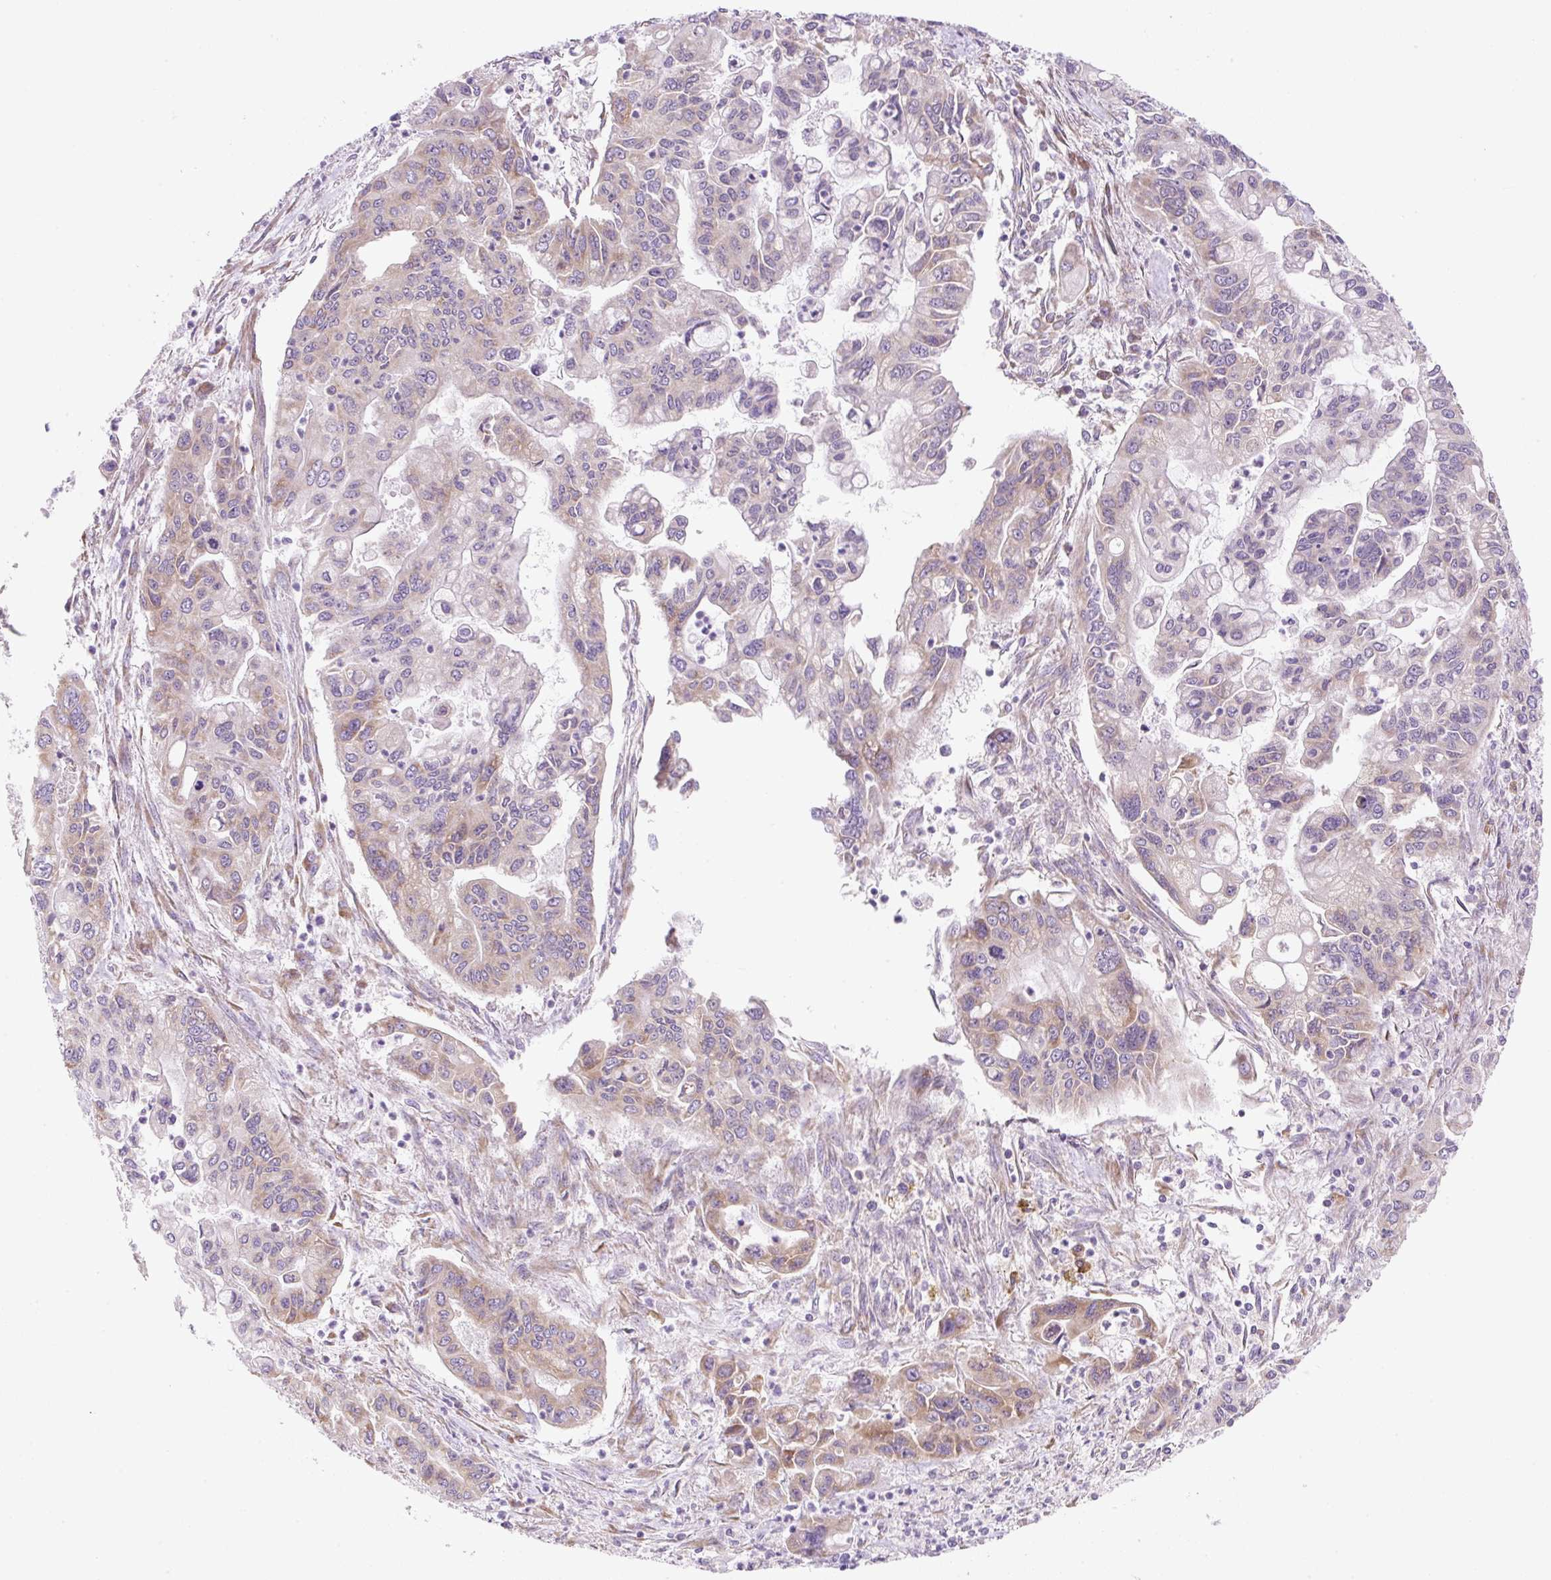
{"staining": {"intensity": "weak", "quantity": "25%-75%", "location": "cytoplasmic/membranous"}, "tissue": "pancreatic cancer", "cell_type": "Tumor cells", "image_type": "cancer", "snomed": [{"axis": "morphology", "description": "Adenocarcinoma, NOS"}, {"axis": "topography", "description": "Pancreas"}], "caption": "High-magnification brightfield microscopy of adenocarcinoma (pancreatic) stained with DAB (3,3'-diaminobenzidine) (brown) and counterstained with hematoxylin (blue). tumor cells exhibit weak cytoplasmic/membranous staining is present in about25%-75% of cells.", "gene": "RPL18A", "patient": {"sex": "male", "age": 62}}